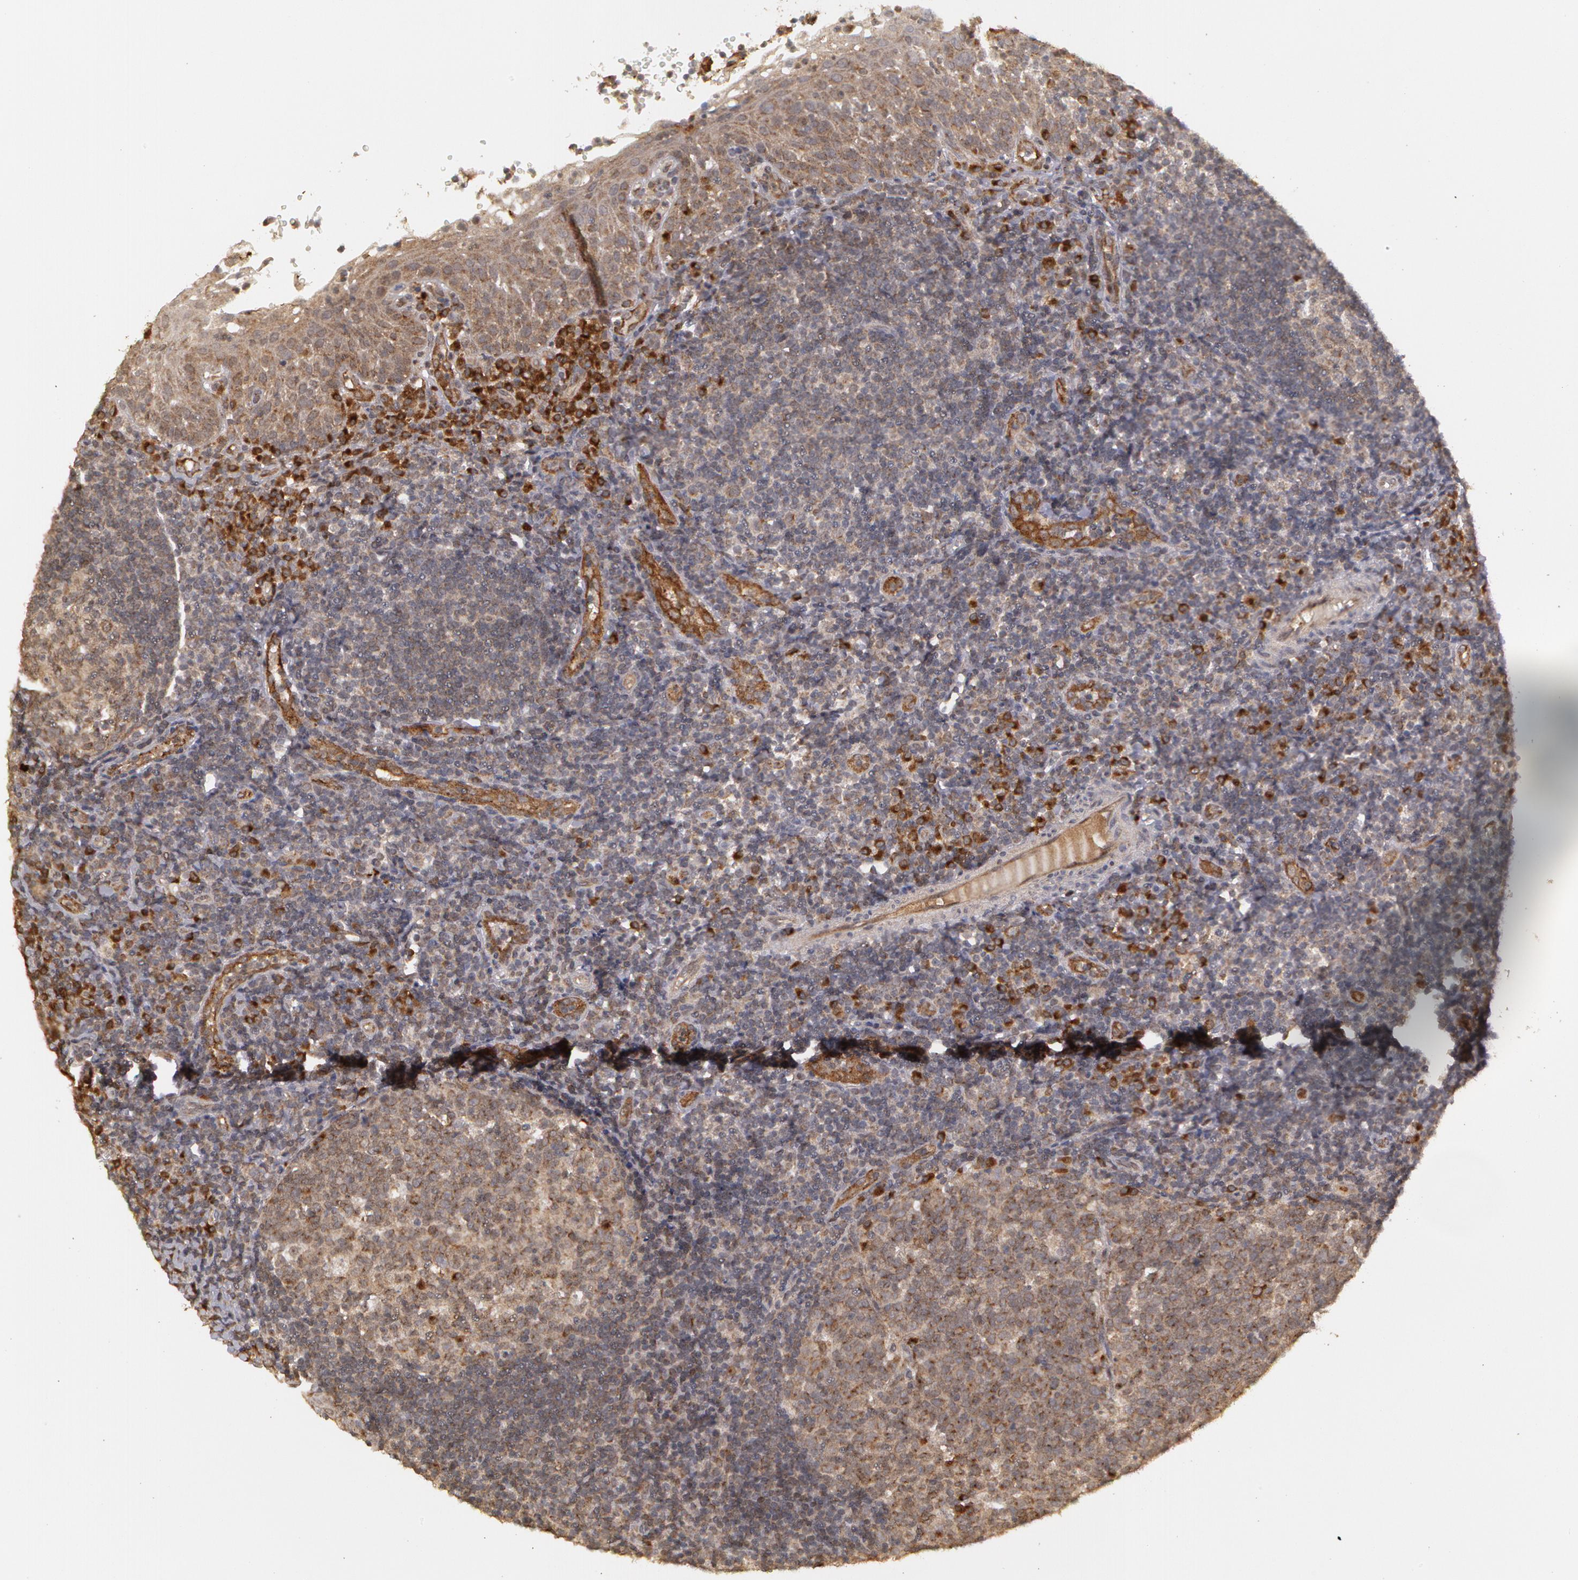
{"staining": {"intensity": "moderate", "quantity": ">75%", "location": "cytoplasmic/membranous"}, "tissue": "tonsil", "cell_type": "Germinal center cells", "image_type": "normal", "snomed": [{"axis": "morphology", "description": "Normal tissue, NOS"}, {"axis": "topography", "description": "Tonsil"}], "caption": "Germinal center cells display medium levels of moderate cytoplasmic/membranous expression in about >75% of cells in benign human tonsil. Using DAB (3,3'-diaminobenzidine) (brown) and hematoxylin (blue) stains, captured at high magnification using brightfield microscopy.", "gene": "STX5", "patient": {"sex": "female", "age": 40}}